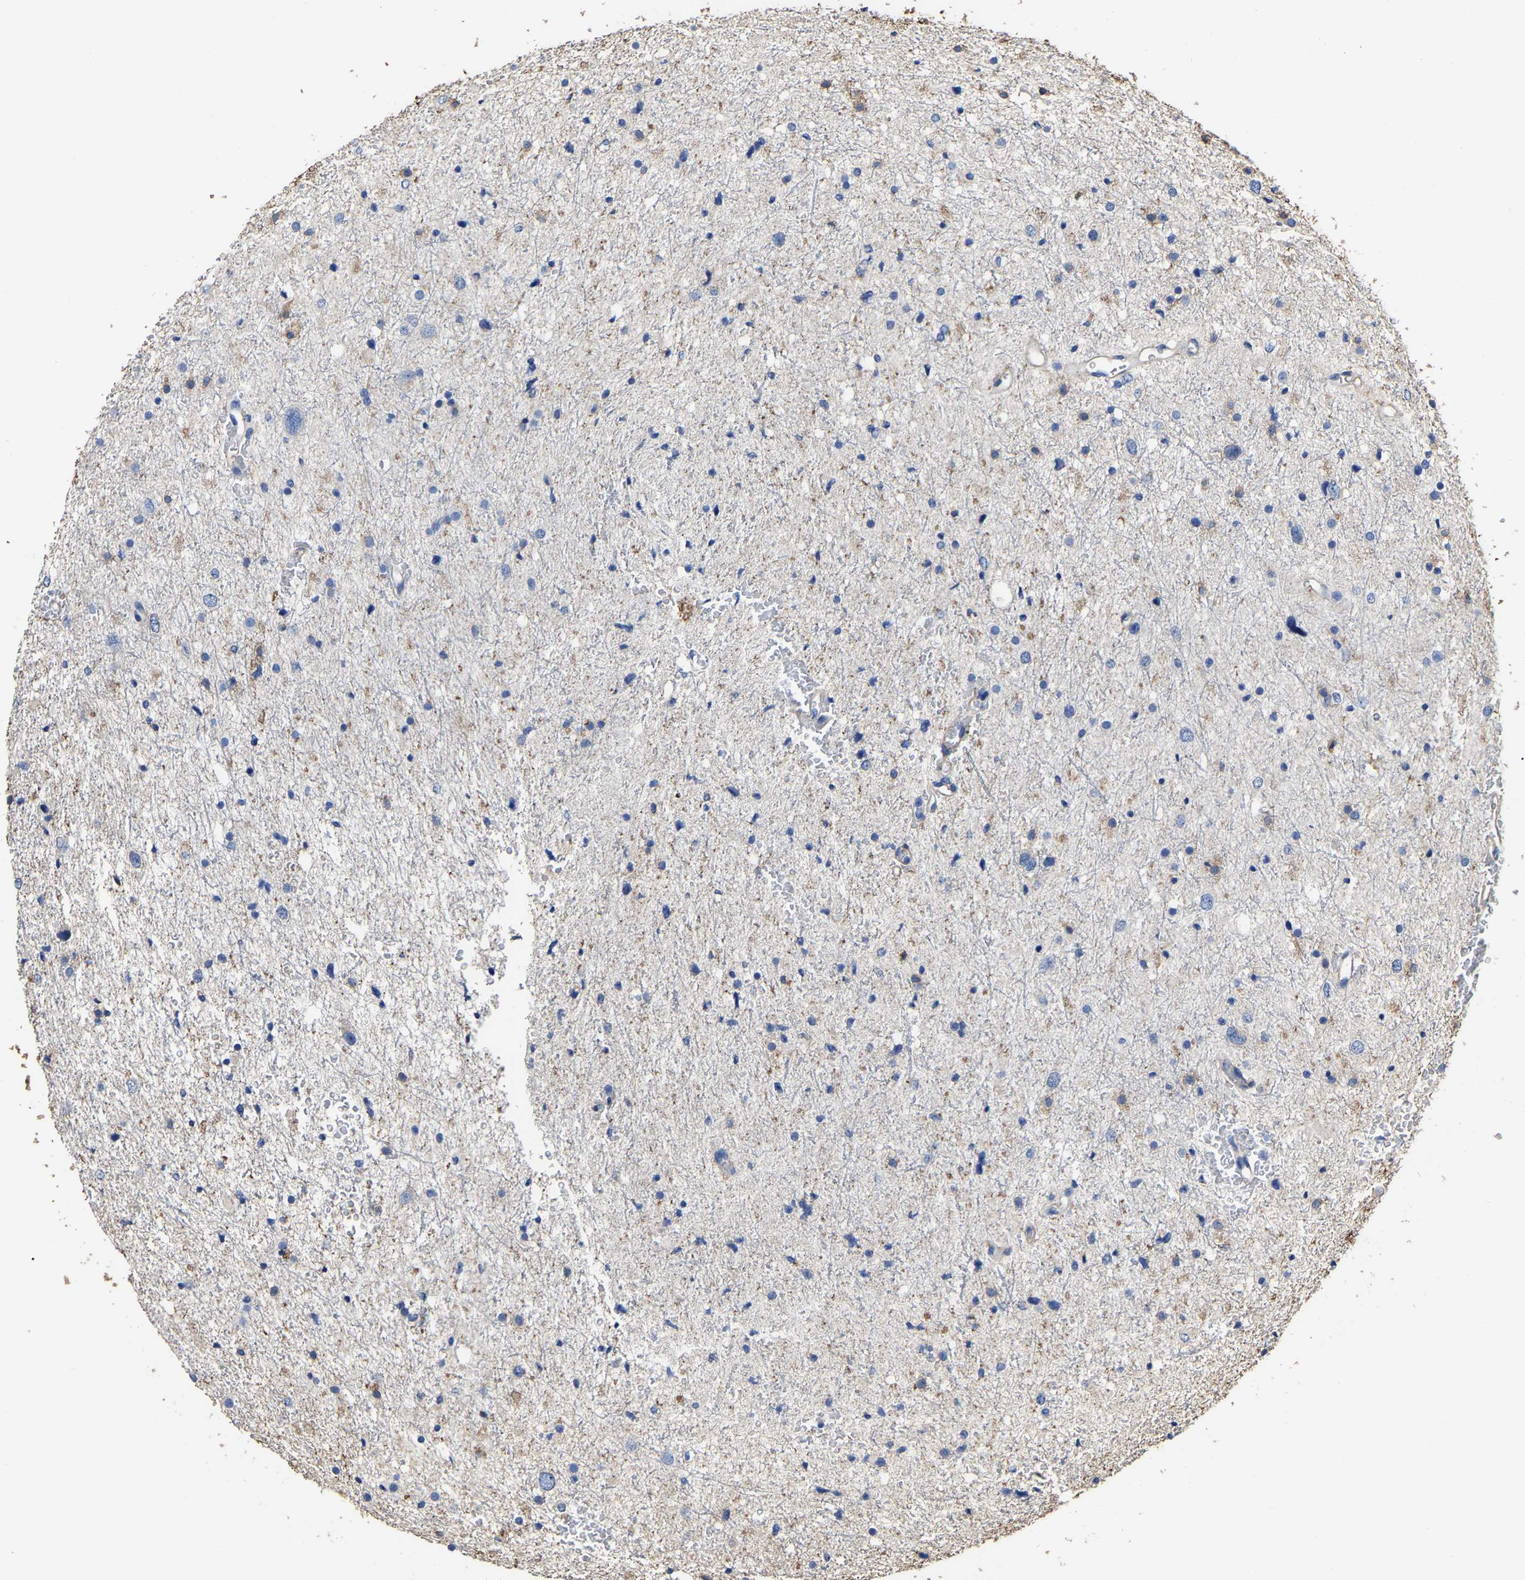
{"staining": {"intensity": "weak", "quantity": "<25%", "location": "cytoplasmic/membranous"}, "tissue": "glioma", "cell_type": "Tumor cells", "image_type": "cancer", "snomed": [{"axis": "morphology", "description": "Glioma, malignant, Low grade"}, {"axis": "topography", "description": "Brain"}], "caption": "The micrograph shows no staining of tumor cells in glioma.", "gene": "ARMT1", "patient": {"sex": "female", "age": 37}}